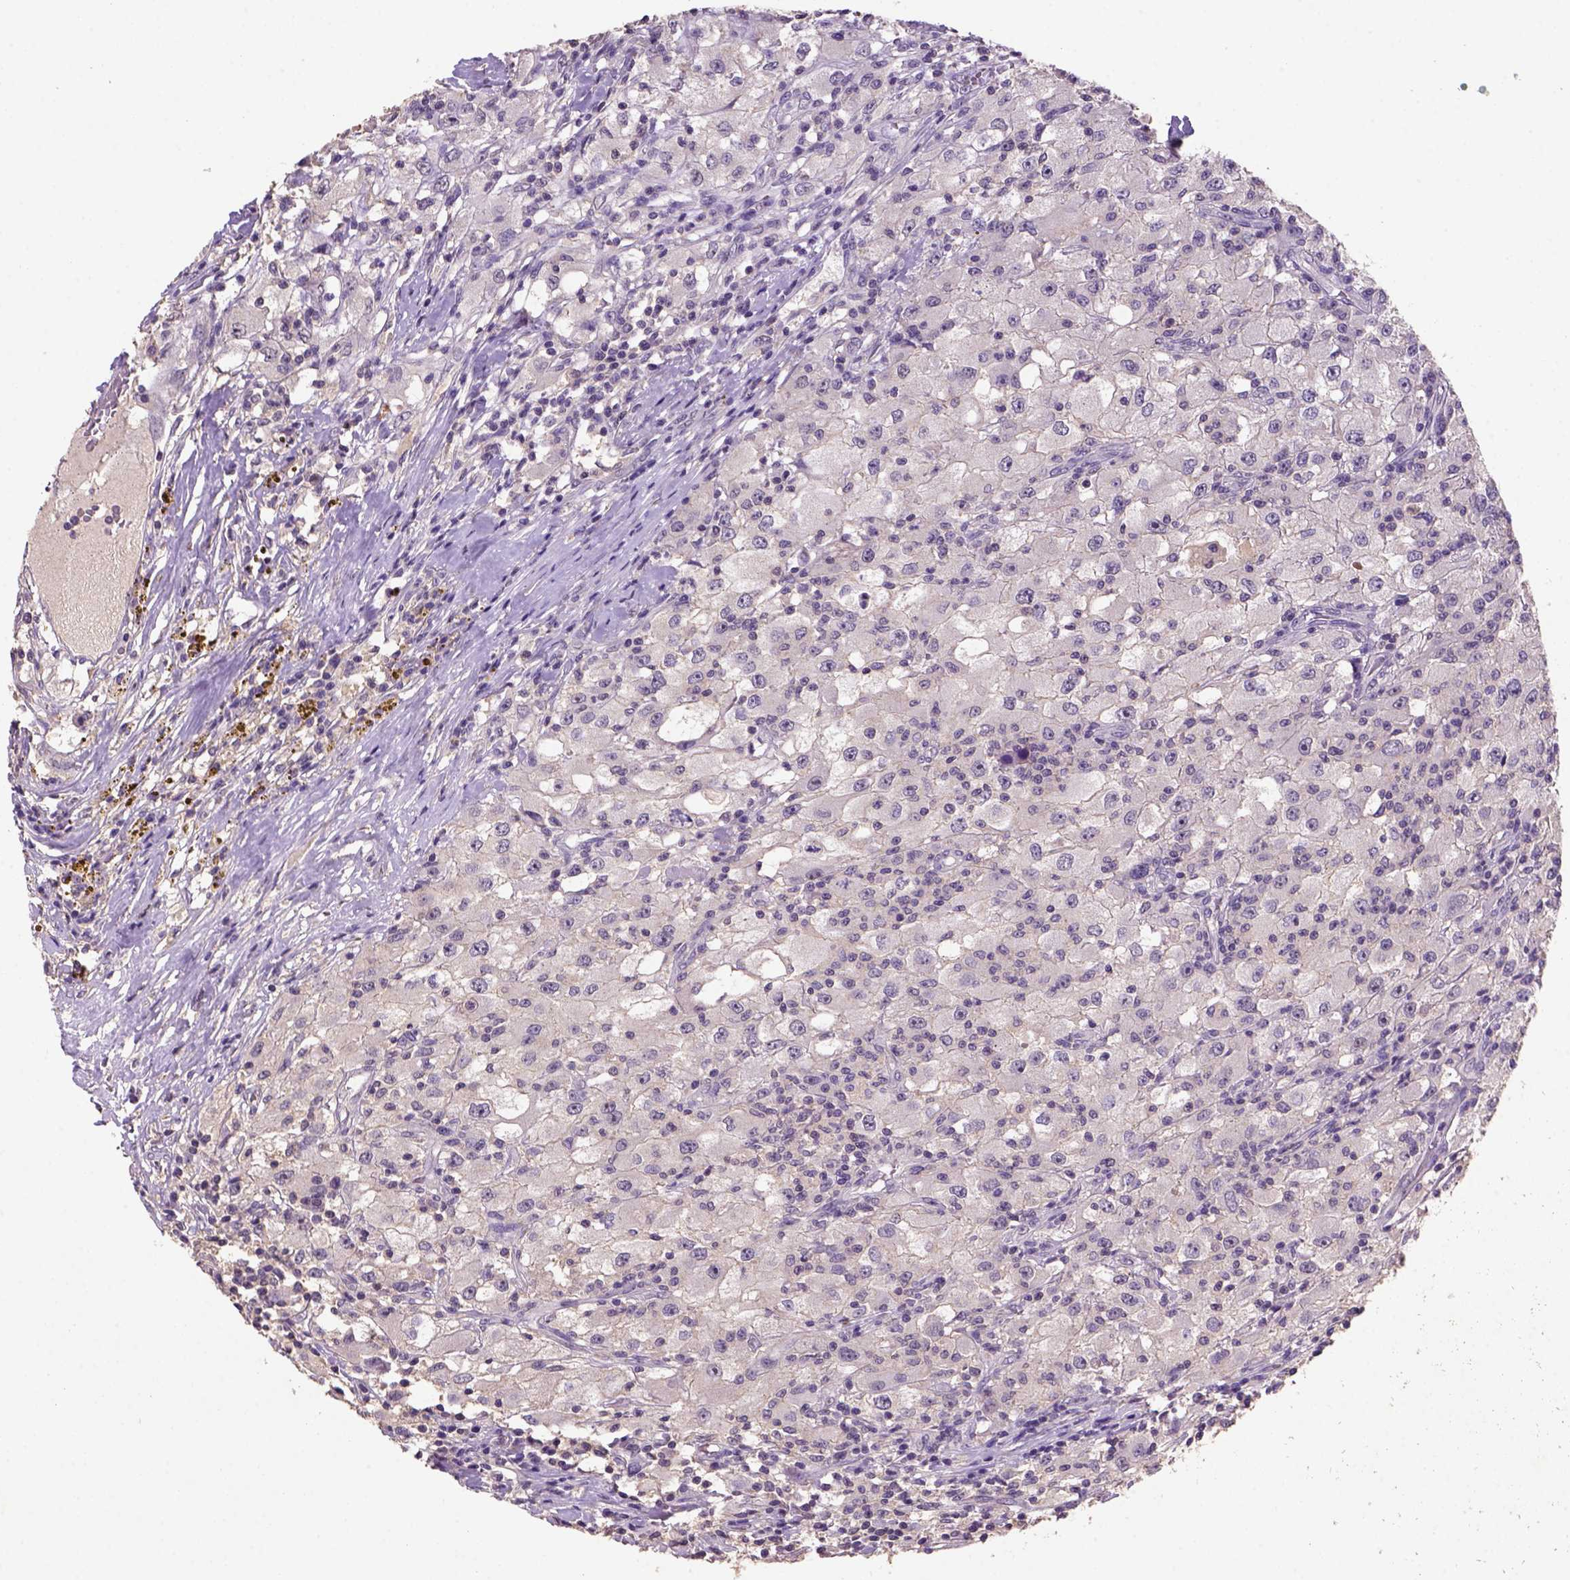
{"staining": {"intensity": "weak", "quantity": "25%-75%", "location": "cytoplasmic/membranous"}, "tissue": "renal cancer", "cell_type": "Tumor cells", "image_type": "cancer", "snomed": [{"axis": "morphology", "description": "Adenocarcinoma, NOS"}, {"axis": "topography", "description": "Kidney"}], "caption": "DAB immunohistochemical staining of human renal cancer (adenocarcinoma) shows weak cytoplasmic/membranous protein expression in about 25%-75% of tumor cells.", "gene": "SCML4", "patient": {"sex": "female", "age": 67}}